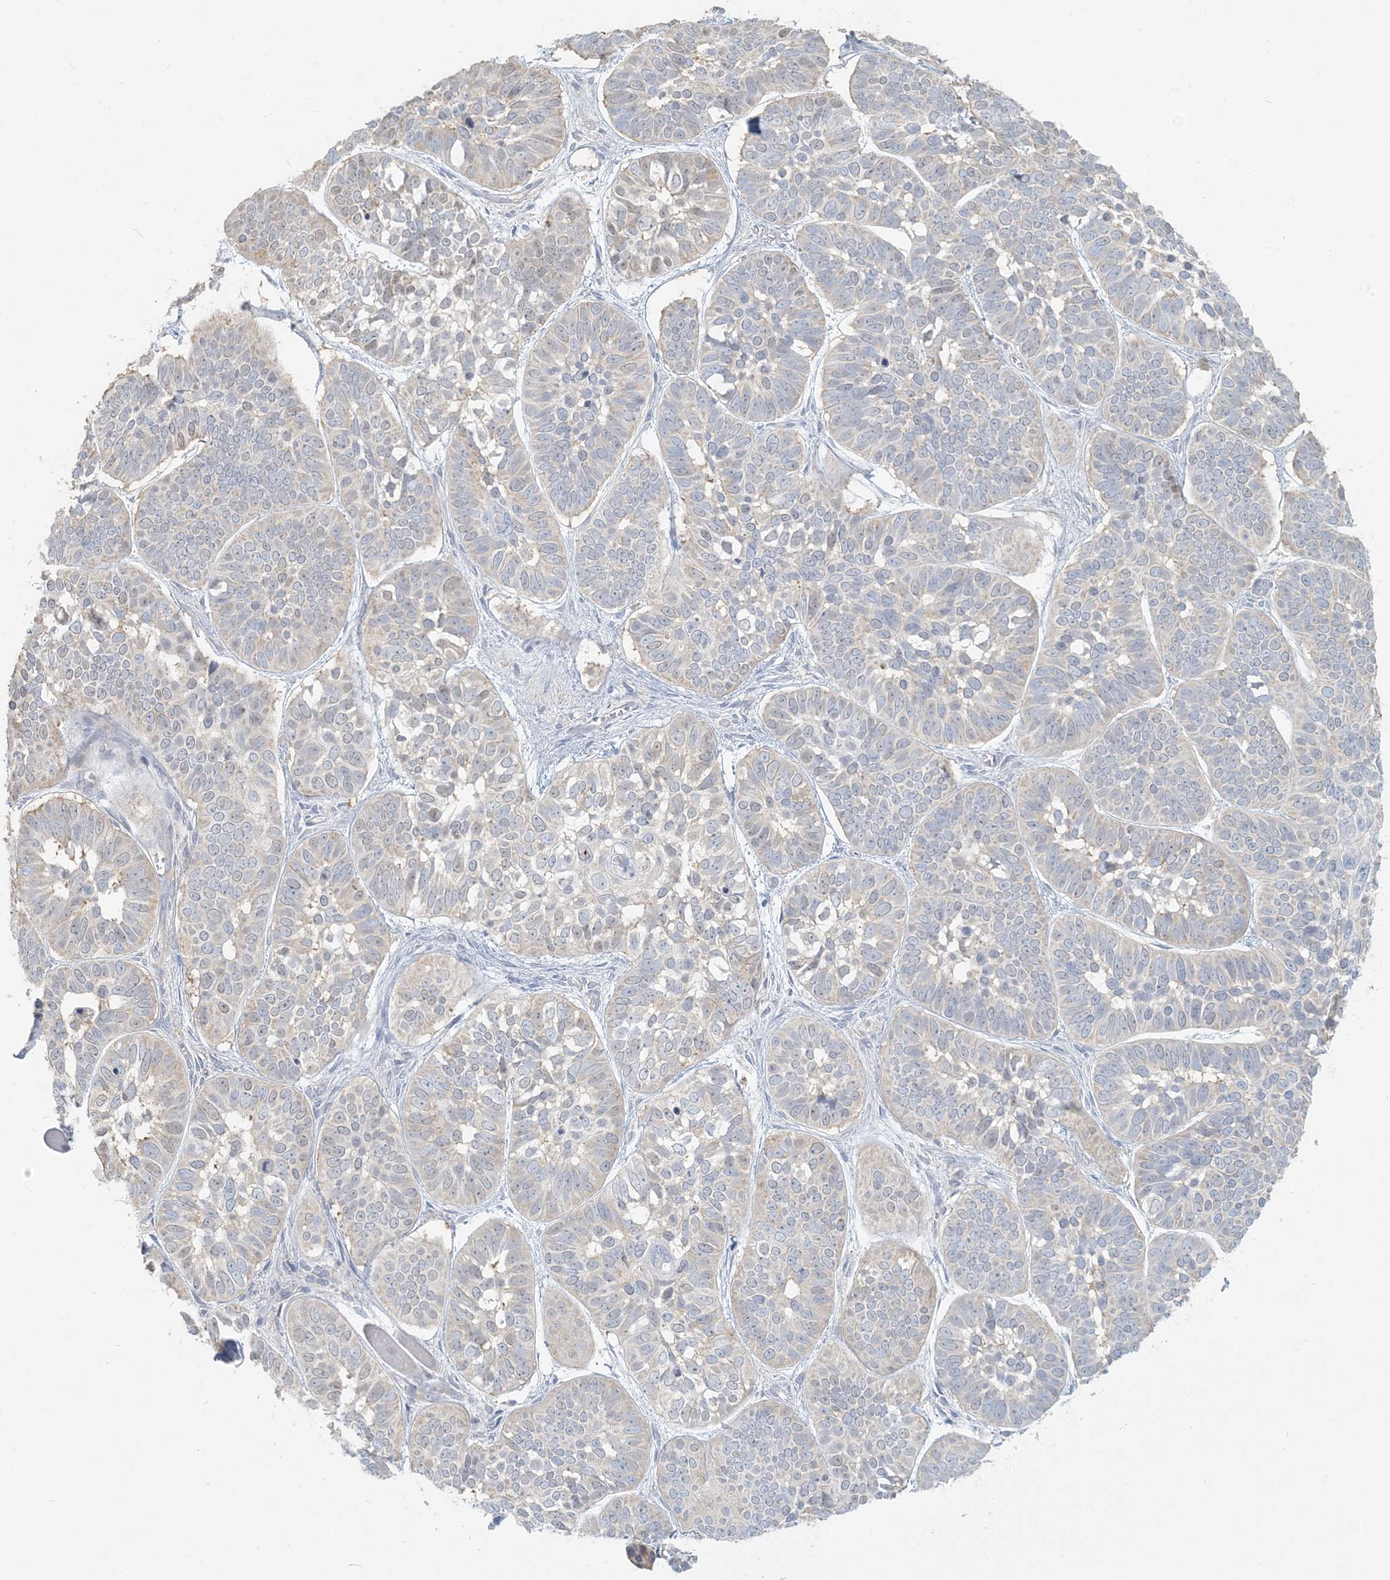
{"staining": {"intensity": "negative", "quantity": "none", "location": "none"}, "tissue": "skin cancer", "cell_type": "Tumor cells", "image_type": "cancer", "snomed": [{"axis": "morphology", "description": "Basal cell carcinoma"}, {"axis": "topography", "description": "Skin"}], "caption": "Immunohistochemistry micrograph of skin basal cell carcinoma stained for a protein (brown), which displays no staining in tumor cells.", "gene": "HACL1", "patient": {"sex": "male", "age": 62}}